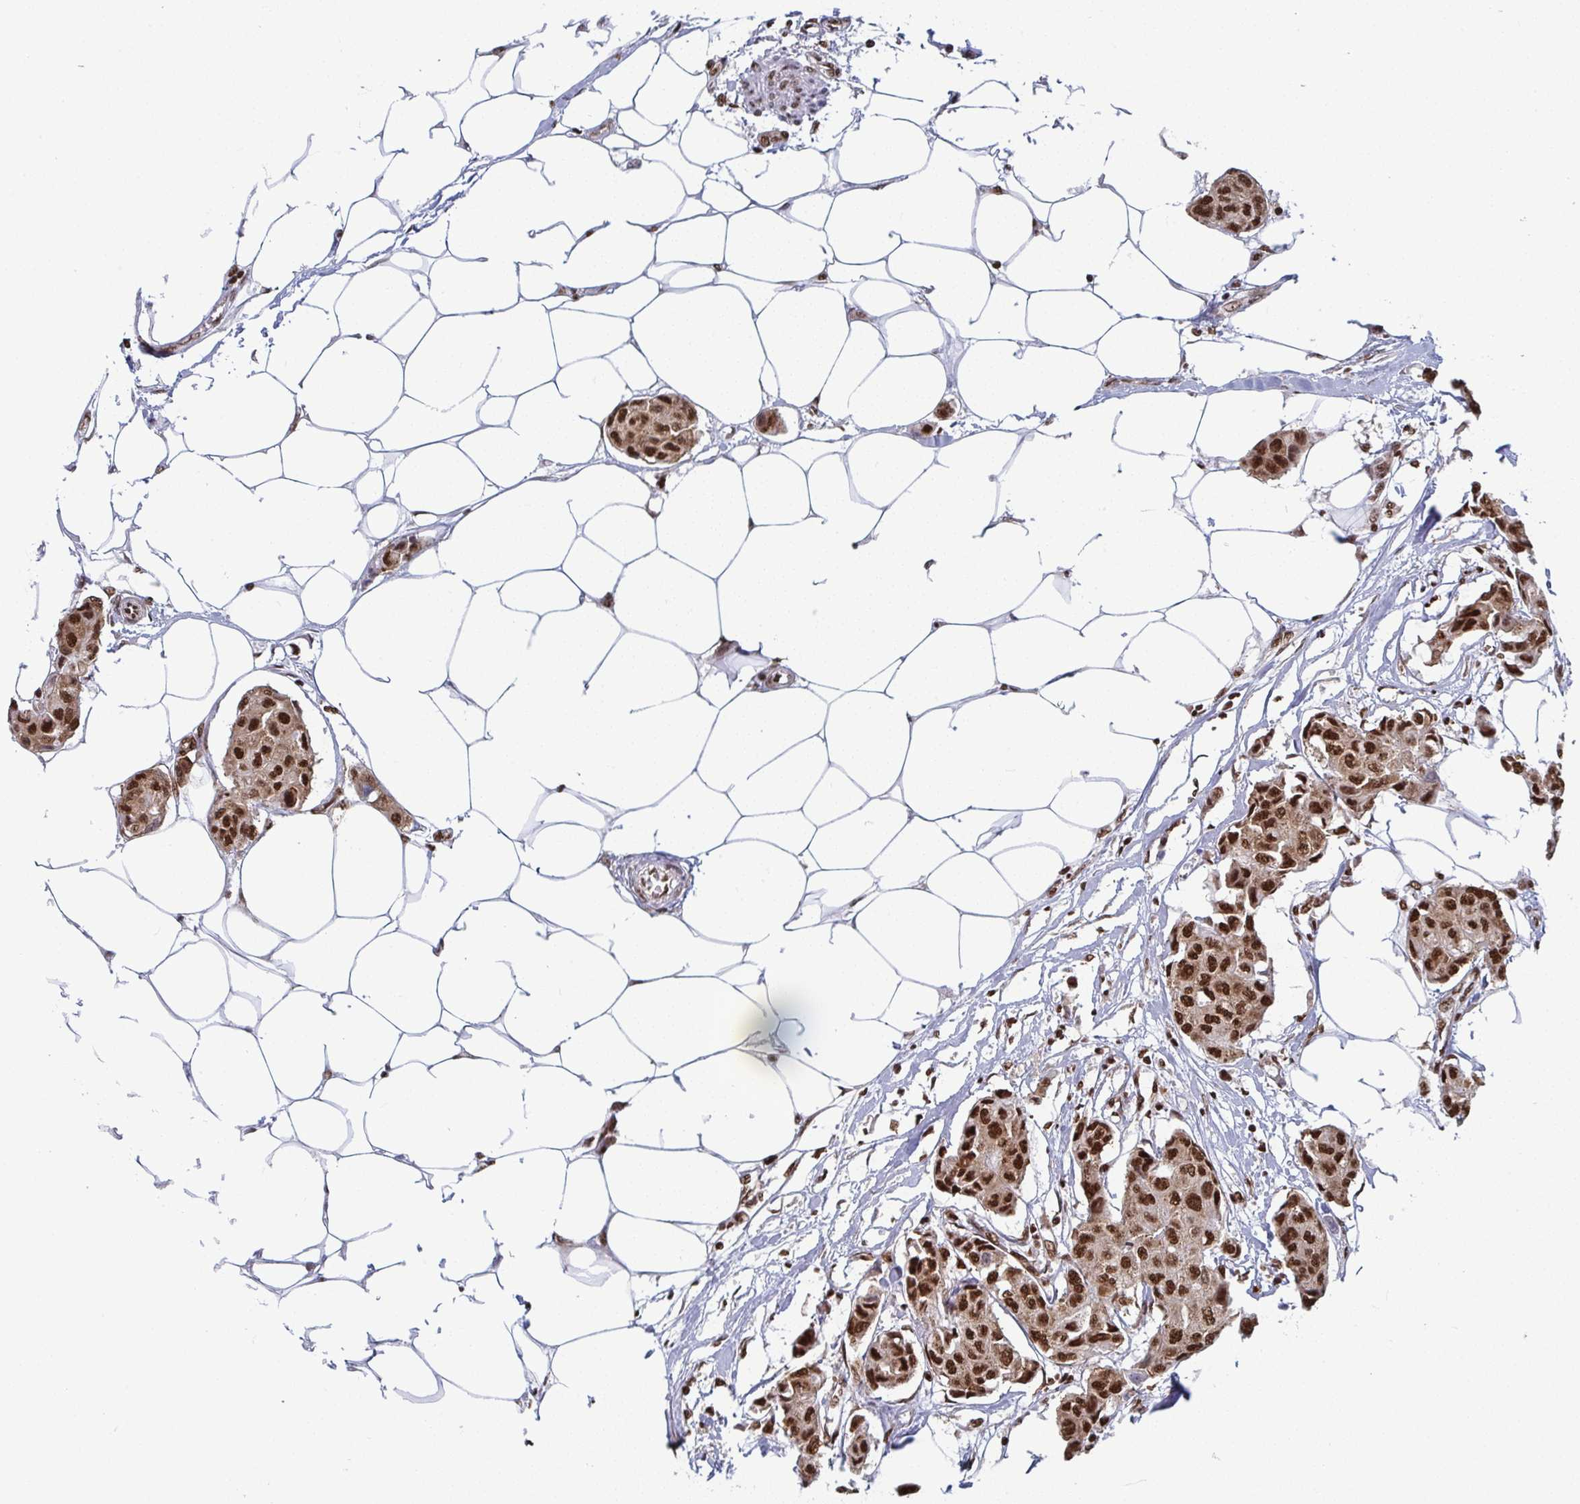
{"staining": {"intensity": "strong", "quantity": ">75%", "location": "nuclear"}, "tissue": "breast cancer", "cell_type": "Tumor cells", "image_type": "cancer", "snomed": [{"axis": "morphology", "description": "Duct carcinoma"}, {"axis": "topography", "description": "Breast"}, {"axis": "topography", "description": "Lymph node"}], "caption": "The micrograph demonstrates staining of invasive ductal carcinoma (breast), revealing strong nuclear protein expression (brown color) within tumor cells.", "gene": "GAR1", "patient": {"sex": "female", "age": 80}}